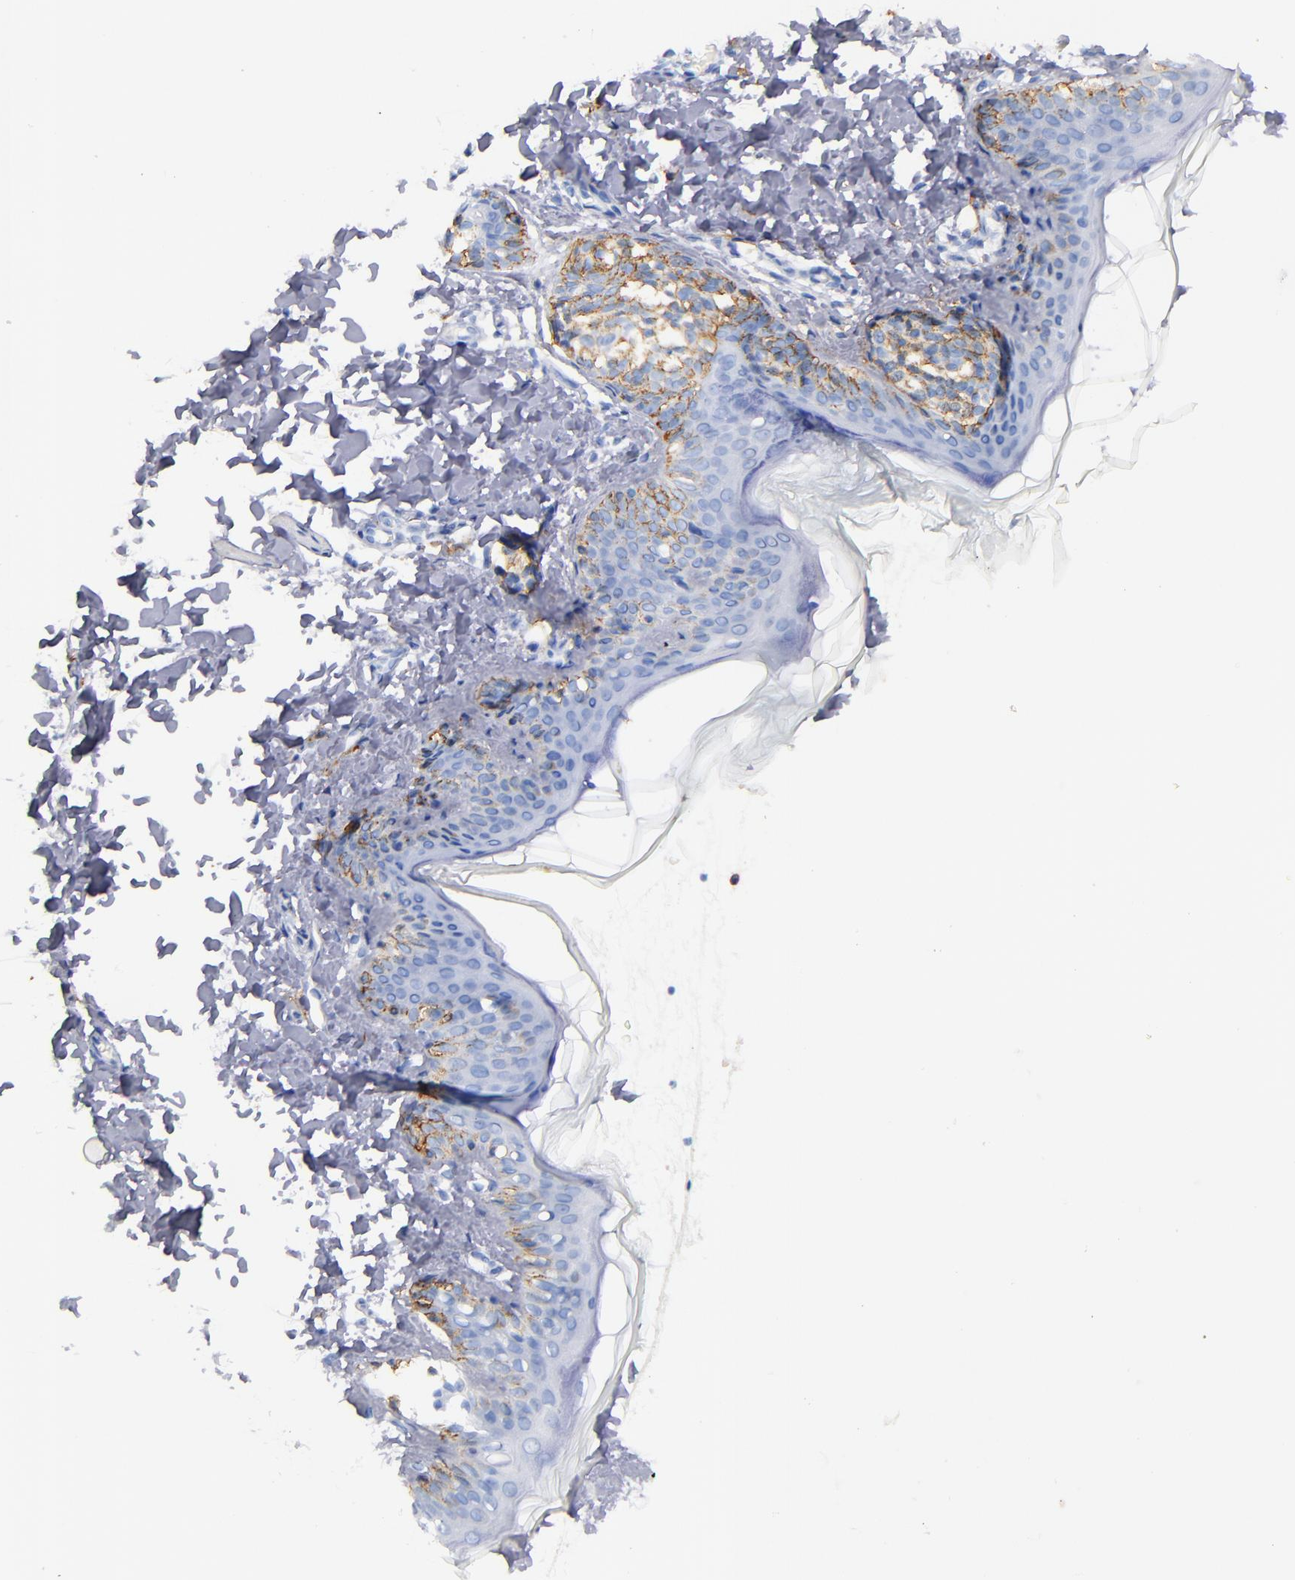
{"staining": {"intensity": "negative", "quantity": "none", "location": "none"}, "tissue": "skin", "cell_type": "Fibroblasts", "image_type": "normal", "snomed": [{"axis": "morphology", "description": "Normal tissue, NOS"}, {"axis": "topography", "description": "Skin"}], "caption": "IHC photomicrograph of unremarkable skin stained for a protein (brown), which shows no expression in fibroblasts.", "gene": "KIT", "patient": {"sex": "female", "age": 4}}